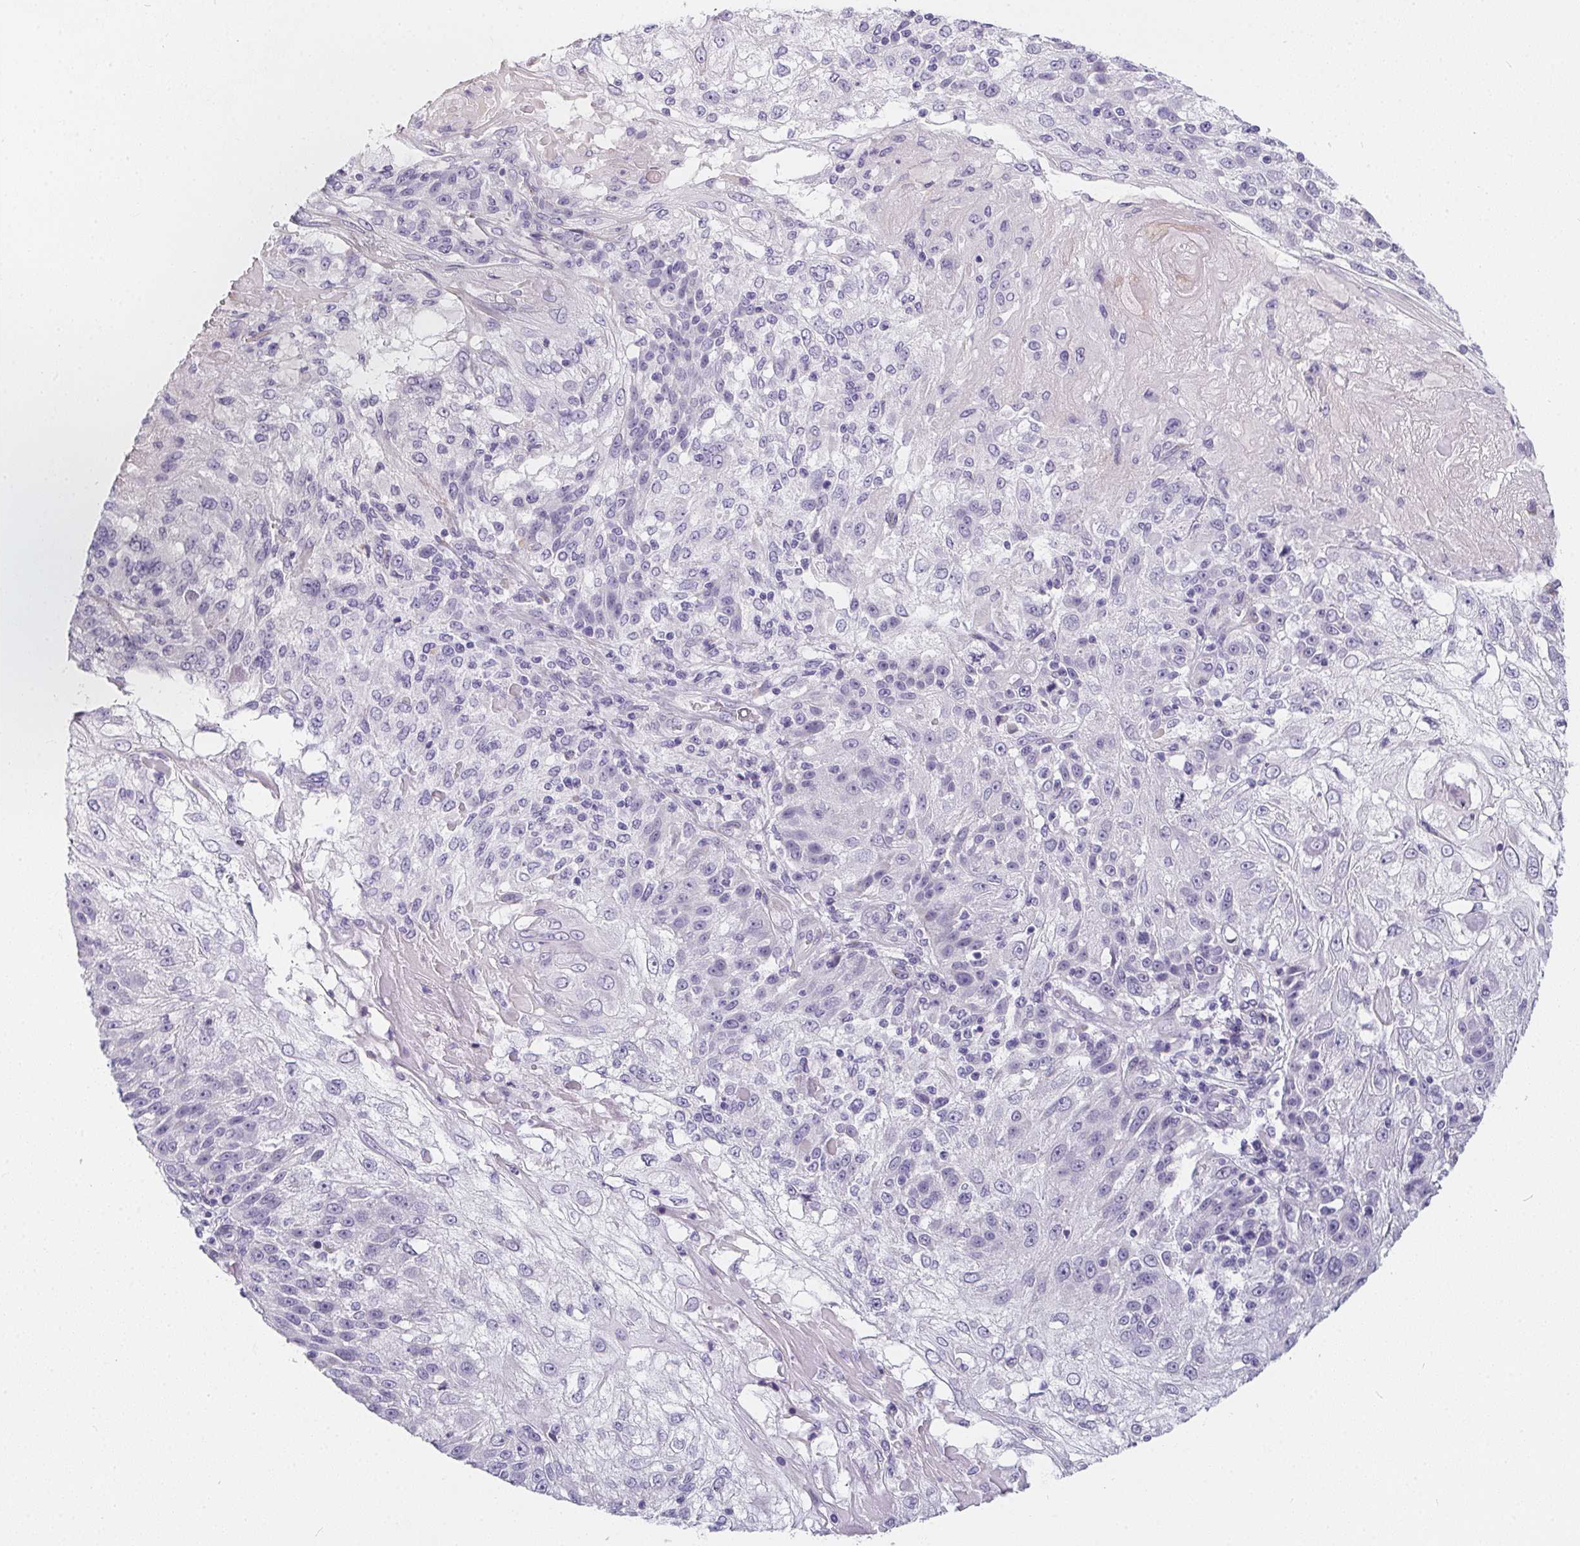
{"staining": {"intensity": "negative", "quantity": "none", "location": "none"}, "tissue": "skin cancer", "cell_type": "Tumor cells", "image_type": "cancer", "snomed": [{"axis": "morphology", "description": "Normal tissue, NOS"}, {"axis": "morphology", "description": "Squamous cell carcinoma, NOS"}, {"axis": "topography", "description": "Skin"}], "caption": "Human squamous cell carcinoma (skin) stained for a protein using immunohistochemistry reveals no staining in tumor cells.", "gene": "MAP1A", "patient": {"sex": "female", "age": 83}}